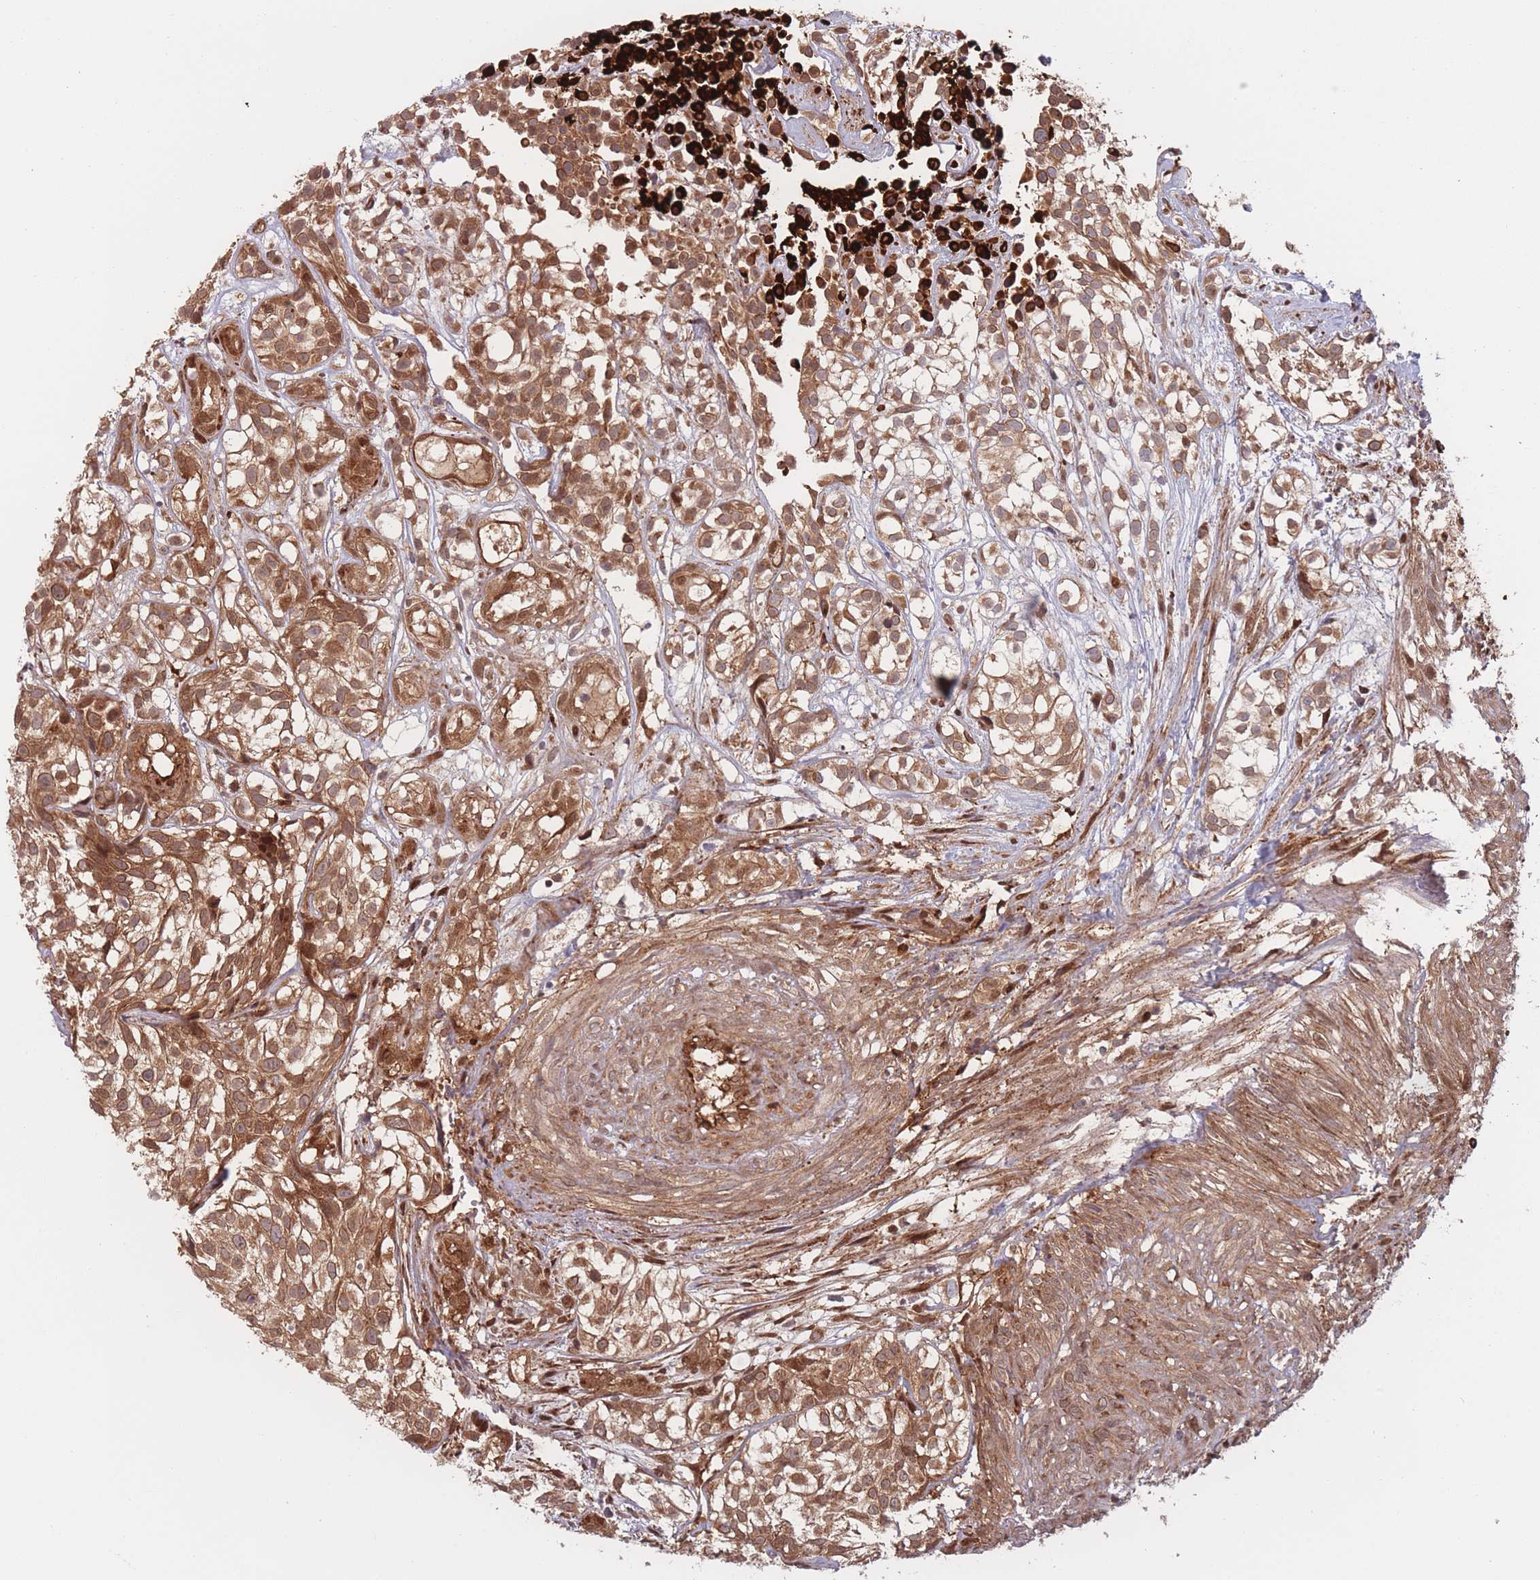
{"staining": {"intensity": "moderate", "quantity": ">75%", "location": "cytoplasmic/membranous"}, "tissue": "urothelial cancer", "cell_type": "Tumor cells", "image_type": "cancer", "snomed": [{"axis": "morphology", "description": "Urothelial carcinoma, High grade"}, {"axis": "topography", "description": "Urinary bladder"}], "caption": "Protein expression analysis of urothelial carcinoma (high-grade) demonstrates moderate cytoplasmic/membranous expression in approximately >75% of tumor cells. (DAB = brown stain, brightfield microscopy at high magnification).", "gene": "PODXL2", "patient": {"sex": "male", "age": 56}}